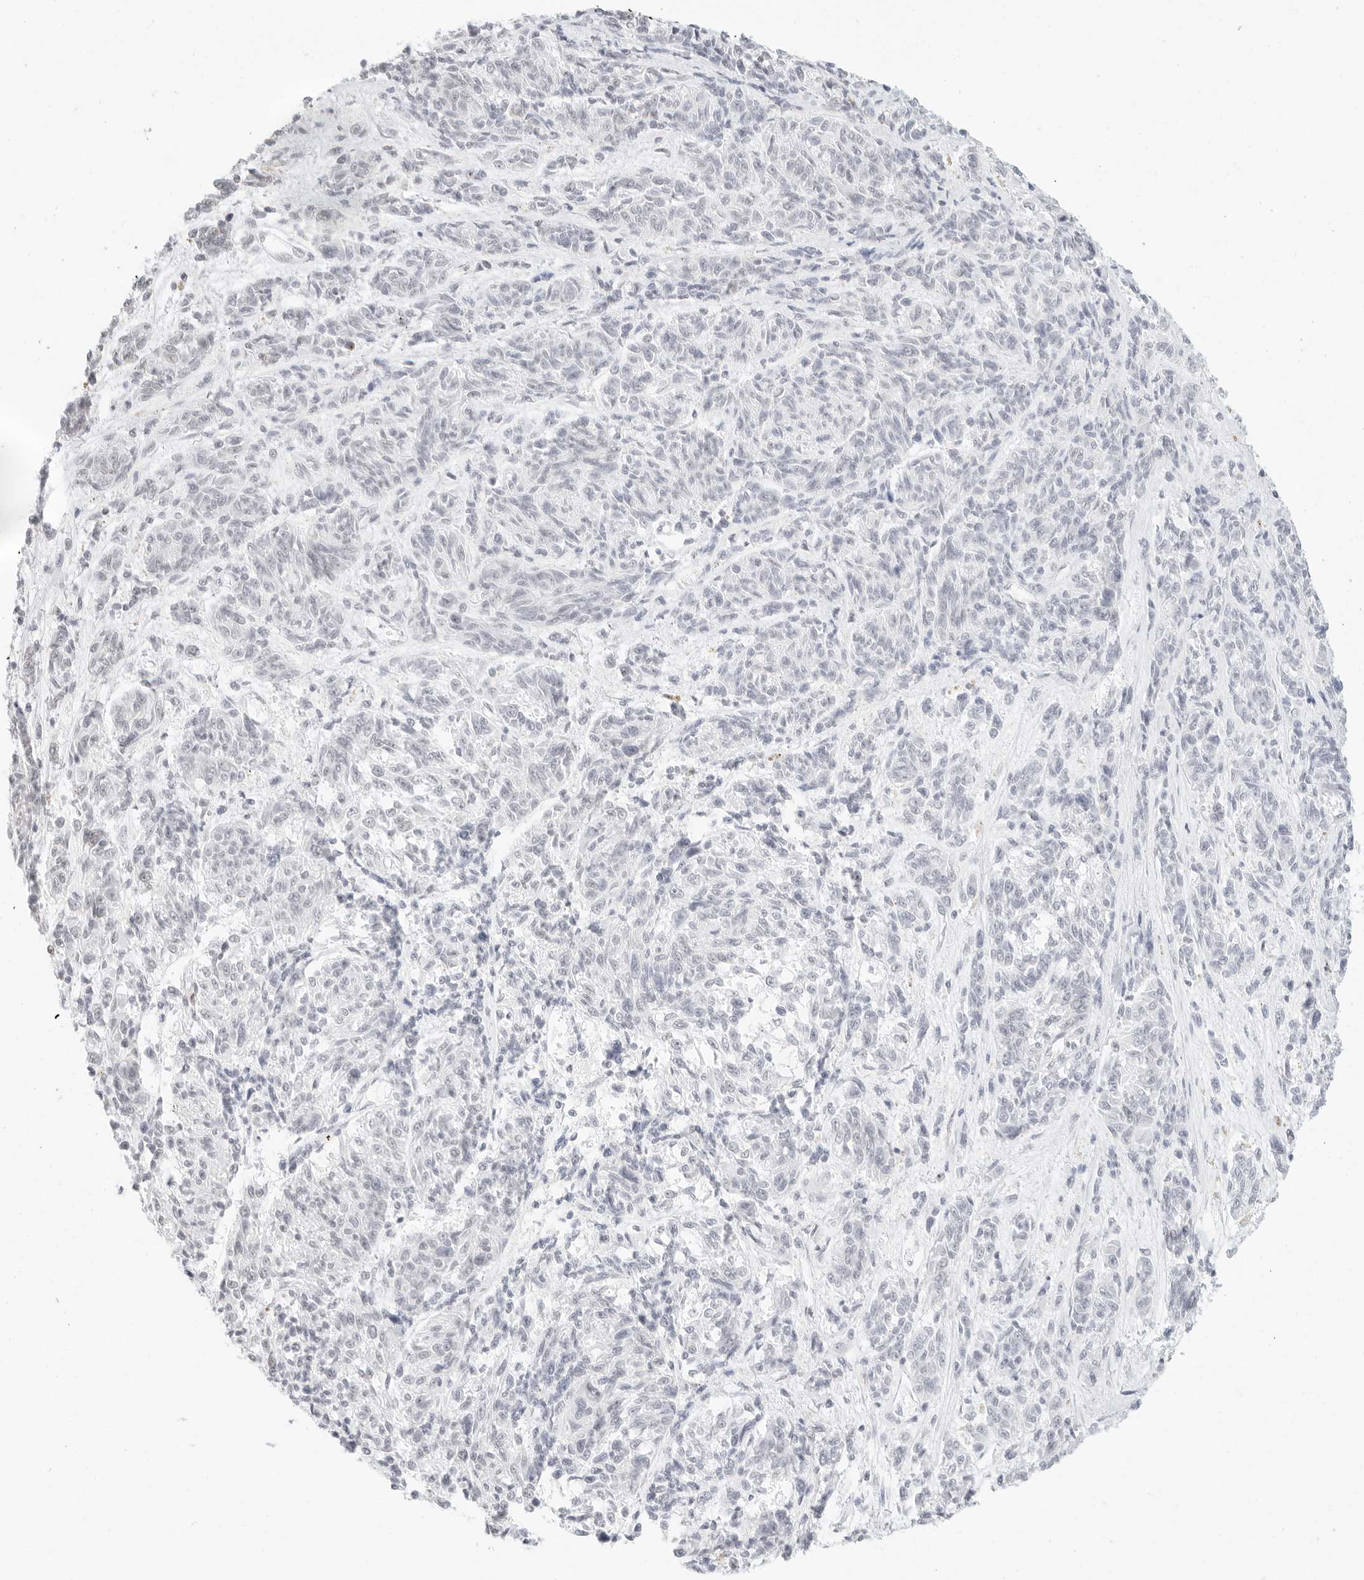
{"staining": {"intensity": "negative", "quantity": "none", "location": "none"}, "tissue": "melanoma", "cell_type": "Tumor cells", "image_type": "cancer", "snomed": [{"axis": "morphology", "description": "Malignant melanoma, NOS"}, {"axis": "topography", "description": "Skin"}], "caption": "This is a histopathology image of immunohistochemistry staining of malignant melanoma, which shows no positivity in tumor cells.", "gene": "FBLN5", "patient": {"sex": "male", "age": 53}}